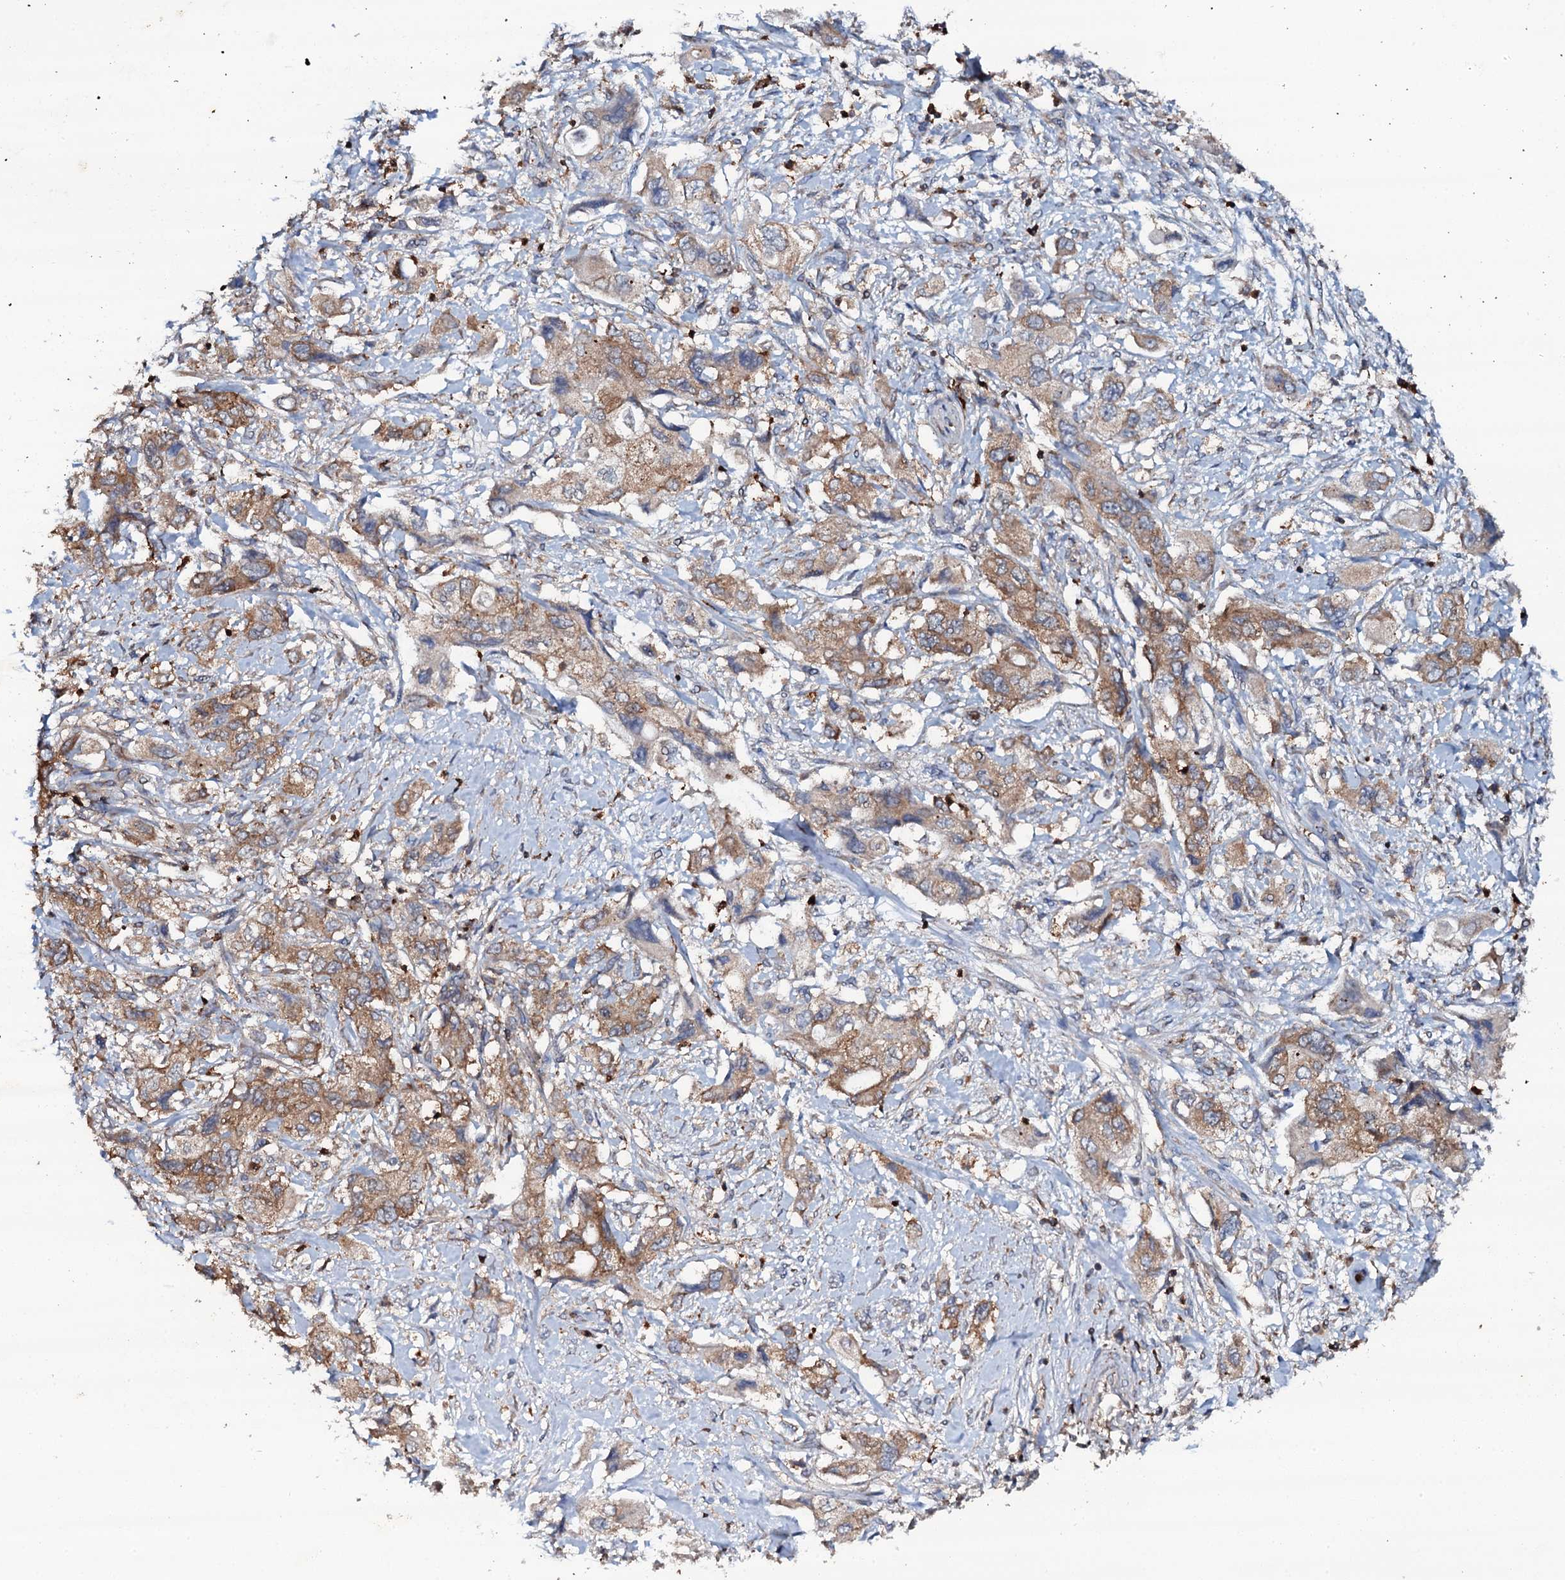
{"staining": {"intensity": "moderate", "quantity": ">75%", "location": "cytoplasmic/membranous"}, "tissue": "pancreatic cancer", "cell_type": "Tumor cells", "image_type": "cancer", "snomed": [{"axis": "morphology", "description": "Adenocarcinoma, NOS"}, {"axis": "topography", "description": "Pancreas"}], "caption": "Pancreatic cancer tissue reveals moderate cytoplasmic/membranous staining in about >75% of tumor cells", "gene": "GRK2", "patient": {"sex": "female", "age": 73}}